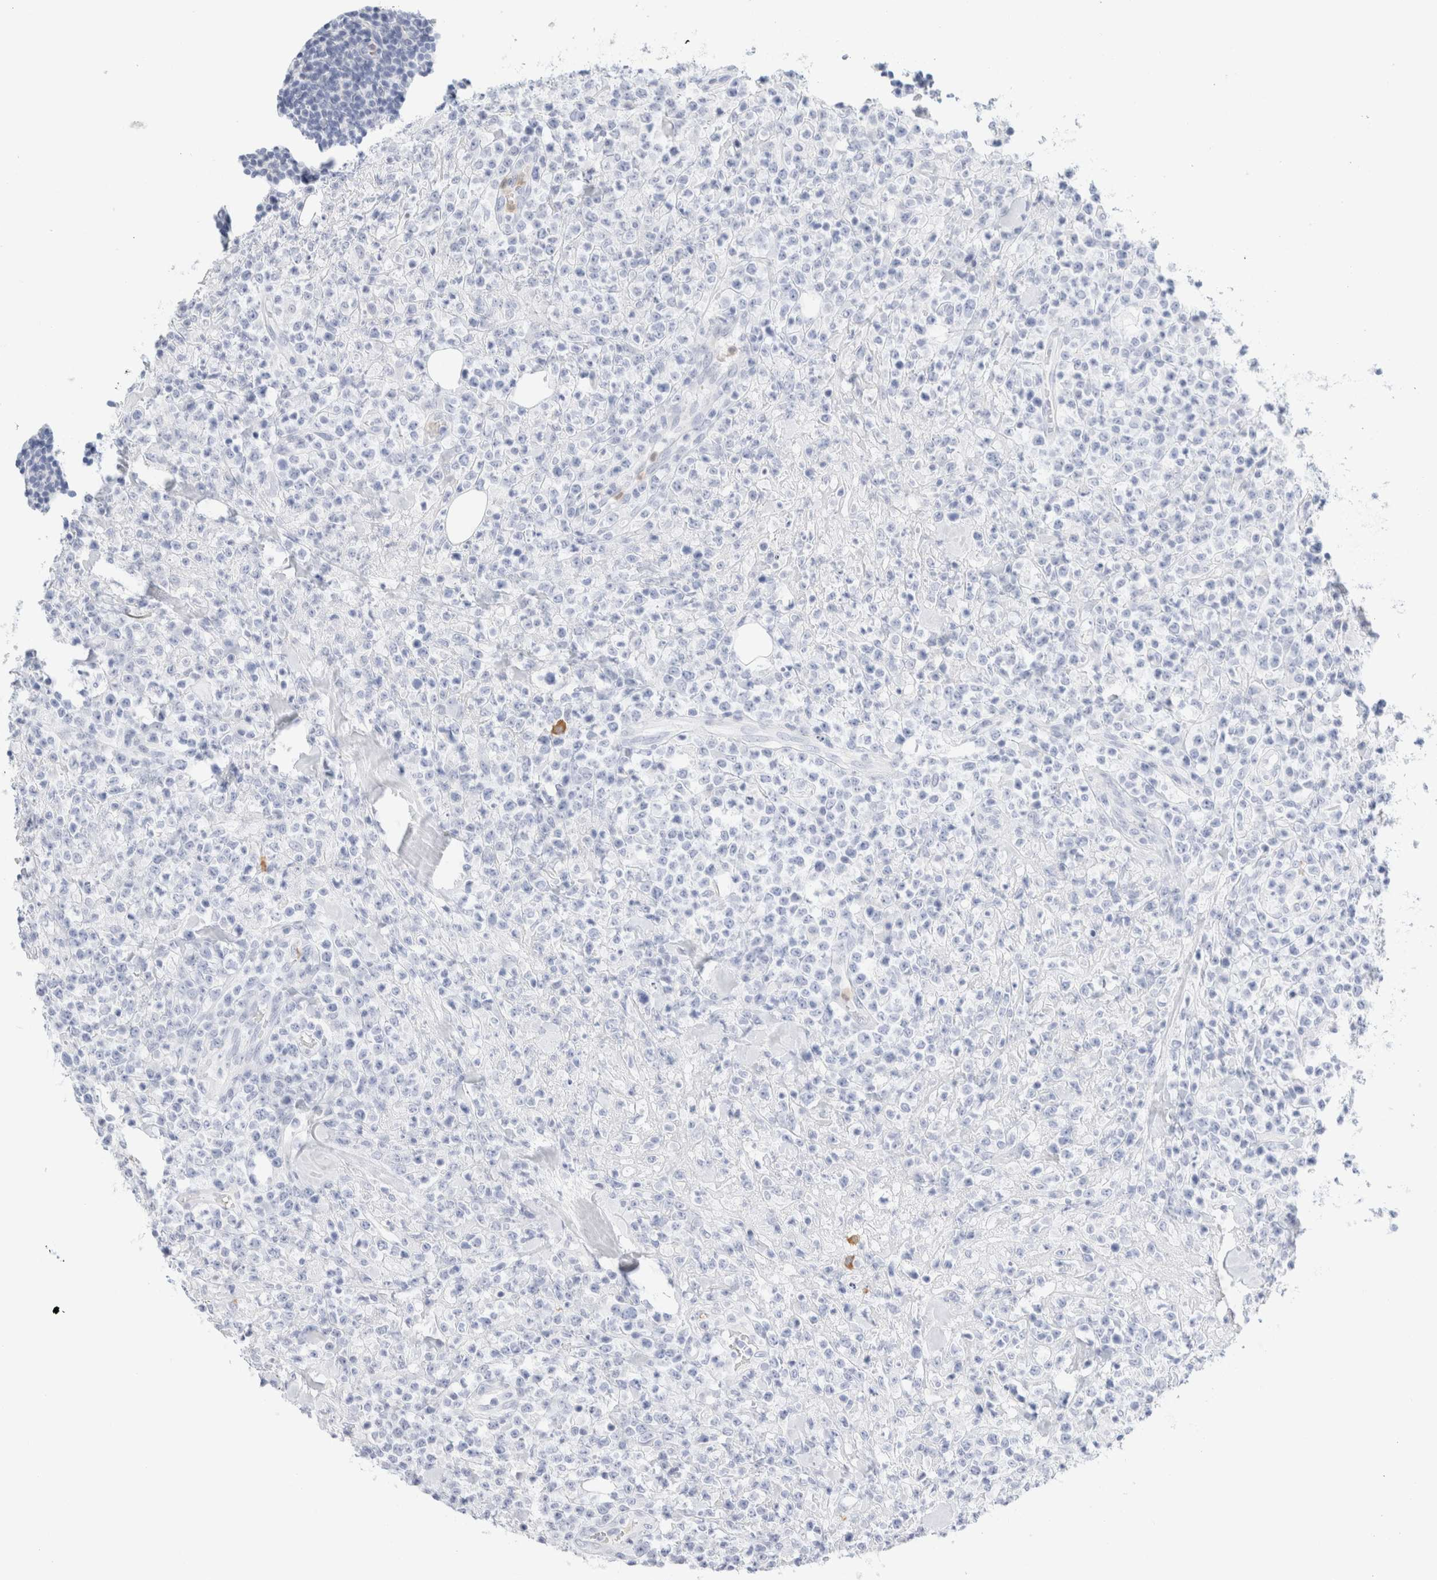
{"staining": {"intensity": "negative", "quantity": "none", "location": "none"}, "tissue": "lymphoma", "cell_type": "Tumor cells", "image_type": "cancer", "snomed": [{"axis": "morphology", "description": "Malignant lymphoma, non-Hodgkin's type, High grade"}, {"axis": "topography", "description": "Colon"}], "caption": "There is no significant positivity in tumor cells of malignant lymphoma, non-Hodgkin's type (high-grade).", "gene": "ARG1", "patient": {"sex": "female", "age": 53}}